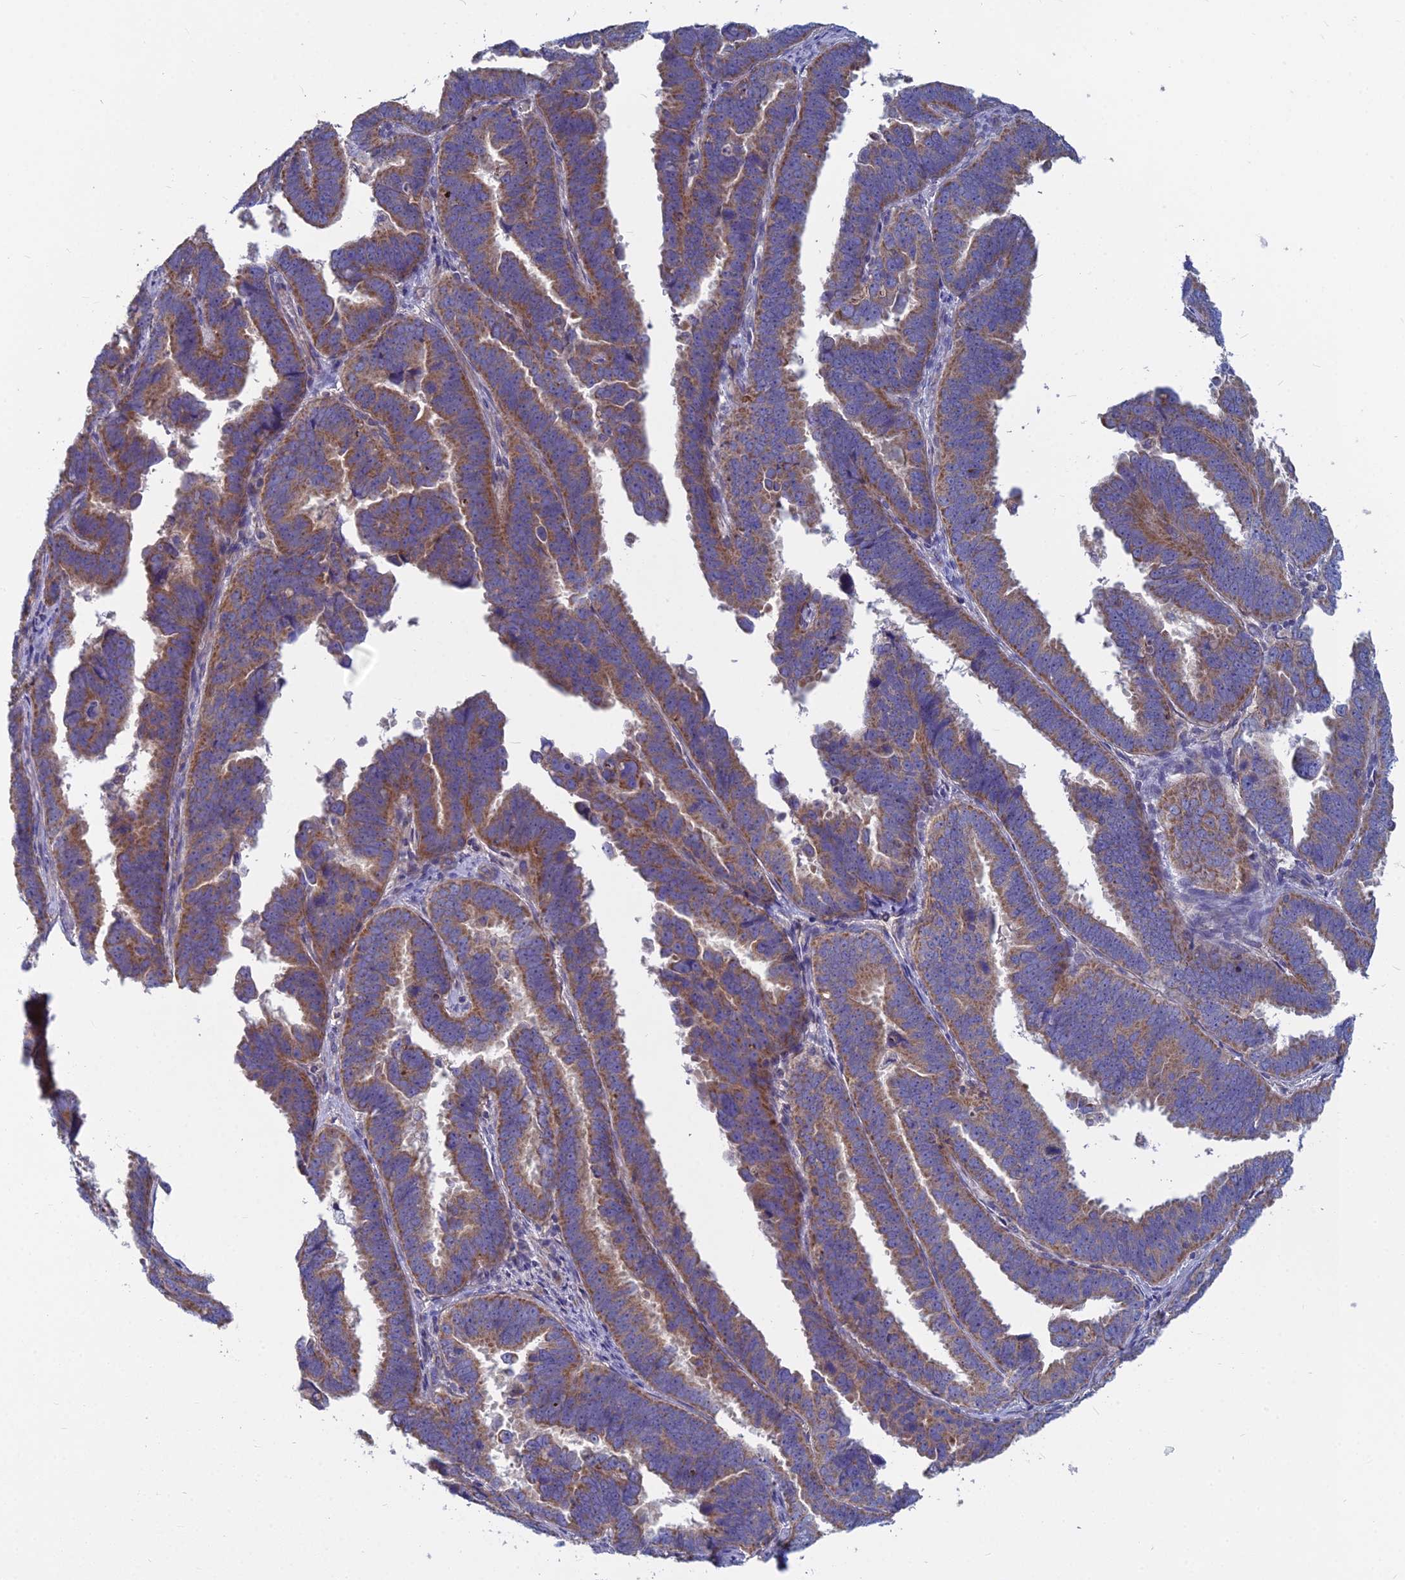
{"staining": {"intensity": "moderate", "quantity": ">75%", "location": "cytoplasmic/membranous"}, "tissue": "endometrial cancer", "cell_type": "Tumor cells", "image_type": "cancer", "snomed": [{"axis": "morphology", "description": "Adenocarcinoma, NOS"}, {"axis": "topography", "description": "Endometrium"}], "caption": "Immunohistochemistry (IHC) micrograph of human endometrial cancer stained for a protein (brown), which displays medium levels of moderate cytoplasmic/membranous positivity in approximately >75% of tumor cells.", "gene": "COX20", "patient": {"sex": "female", "age": 75}}